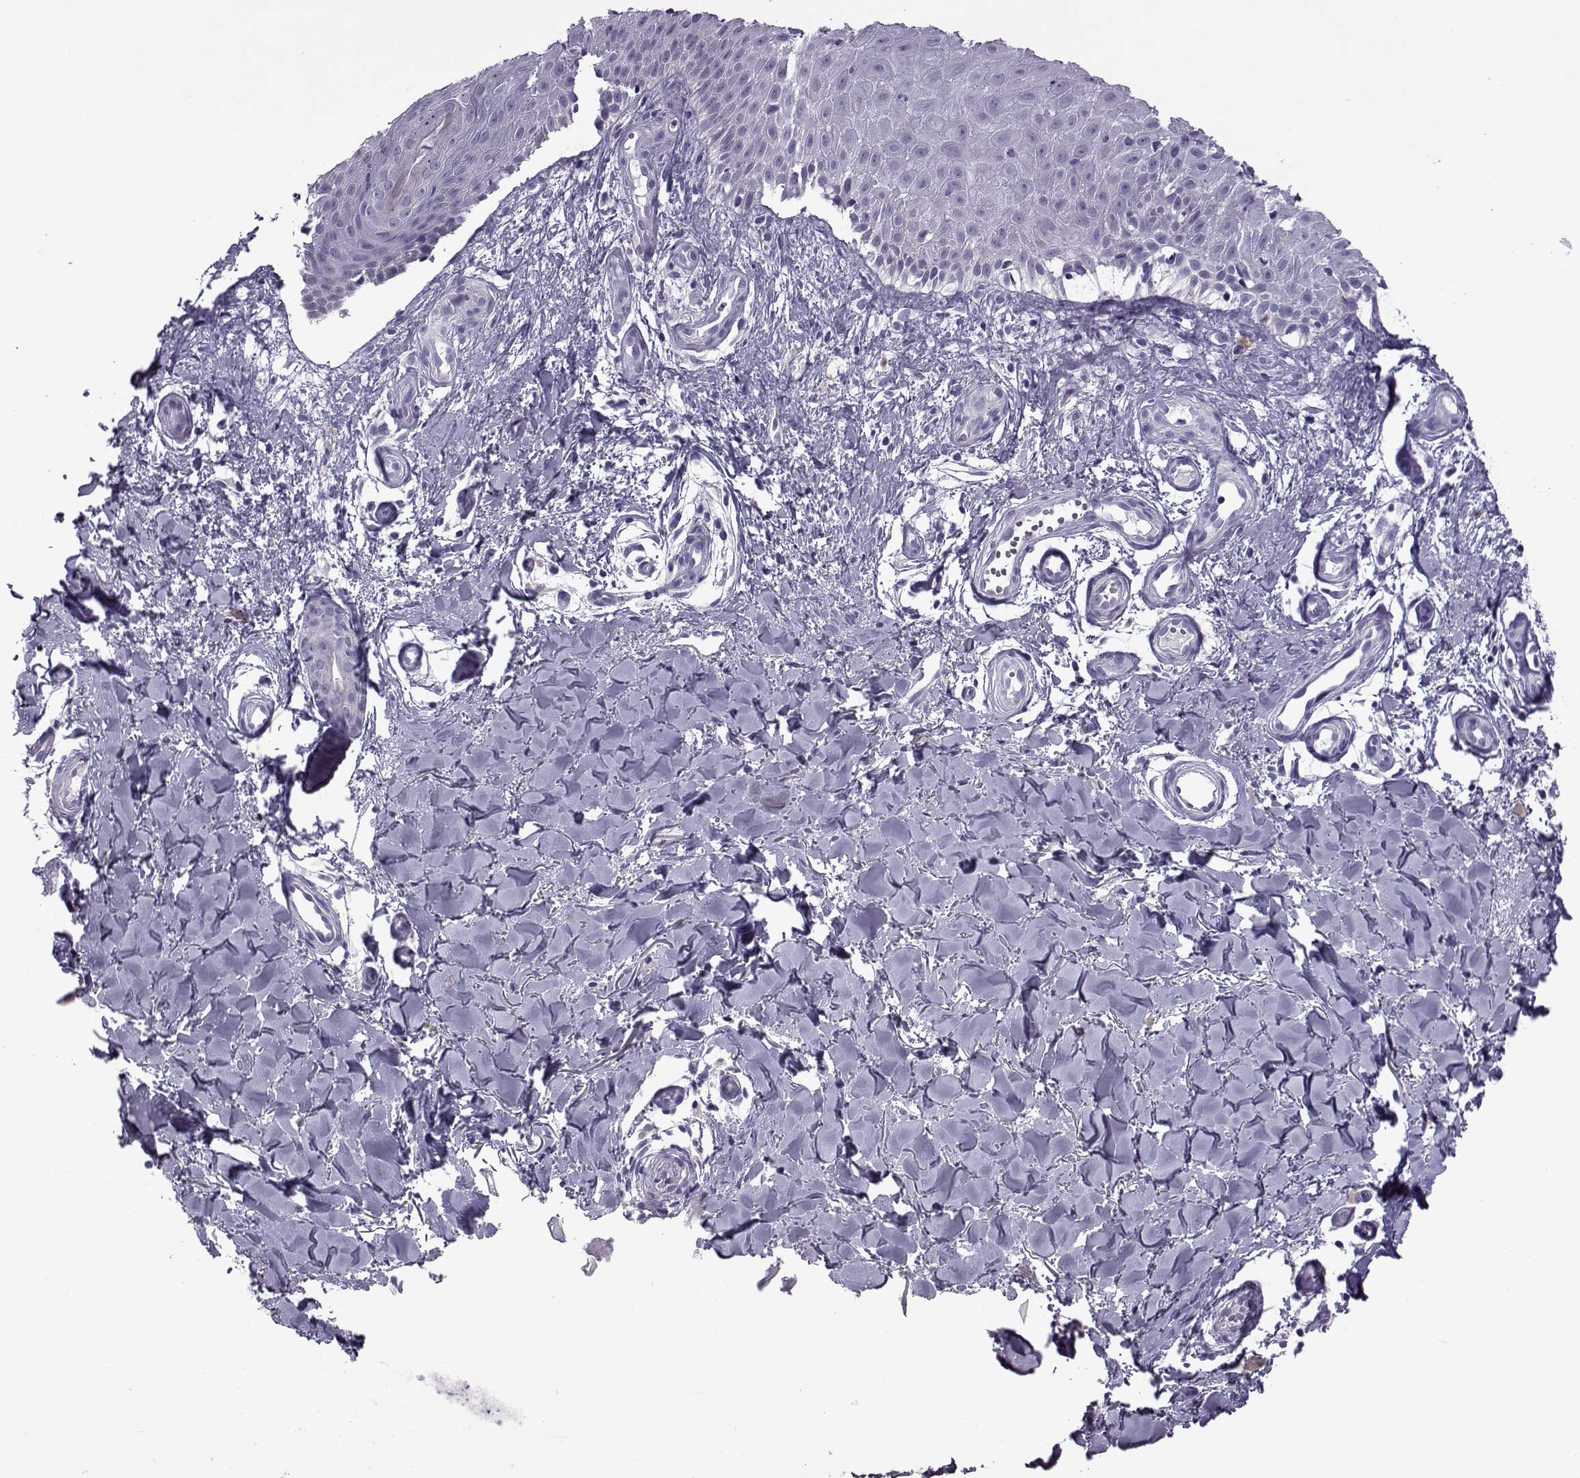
{"staining": {"intensity": "negative", "quantity": "none", "location": "none"}, "tissue": "melanoma", "cell_type": "Tumor cells", "image_type": "cancer", "snomed": [{"axis": "morphology", "description": "Malignant melanoma, NOS"}, {"axis": "topography", "description": "Skin"}], "caption": "DAB immunohistochemical staining of human melanoma reveals no significant expression in tumor cells.", "gene": "OIP5", "patient": {"sex": "female", "age": 53}}